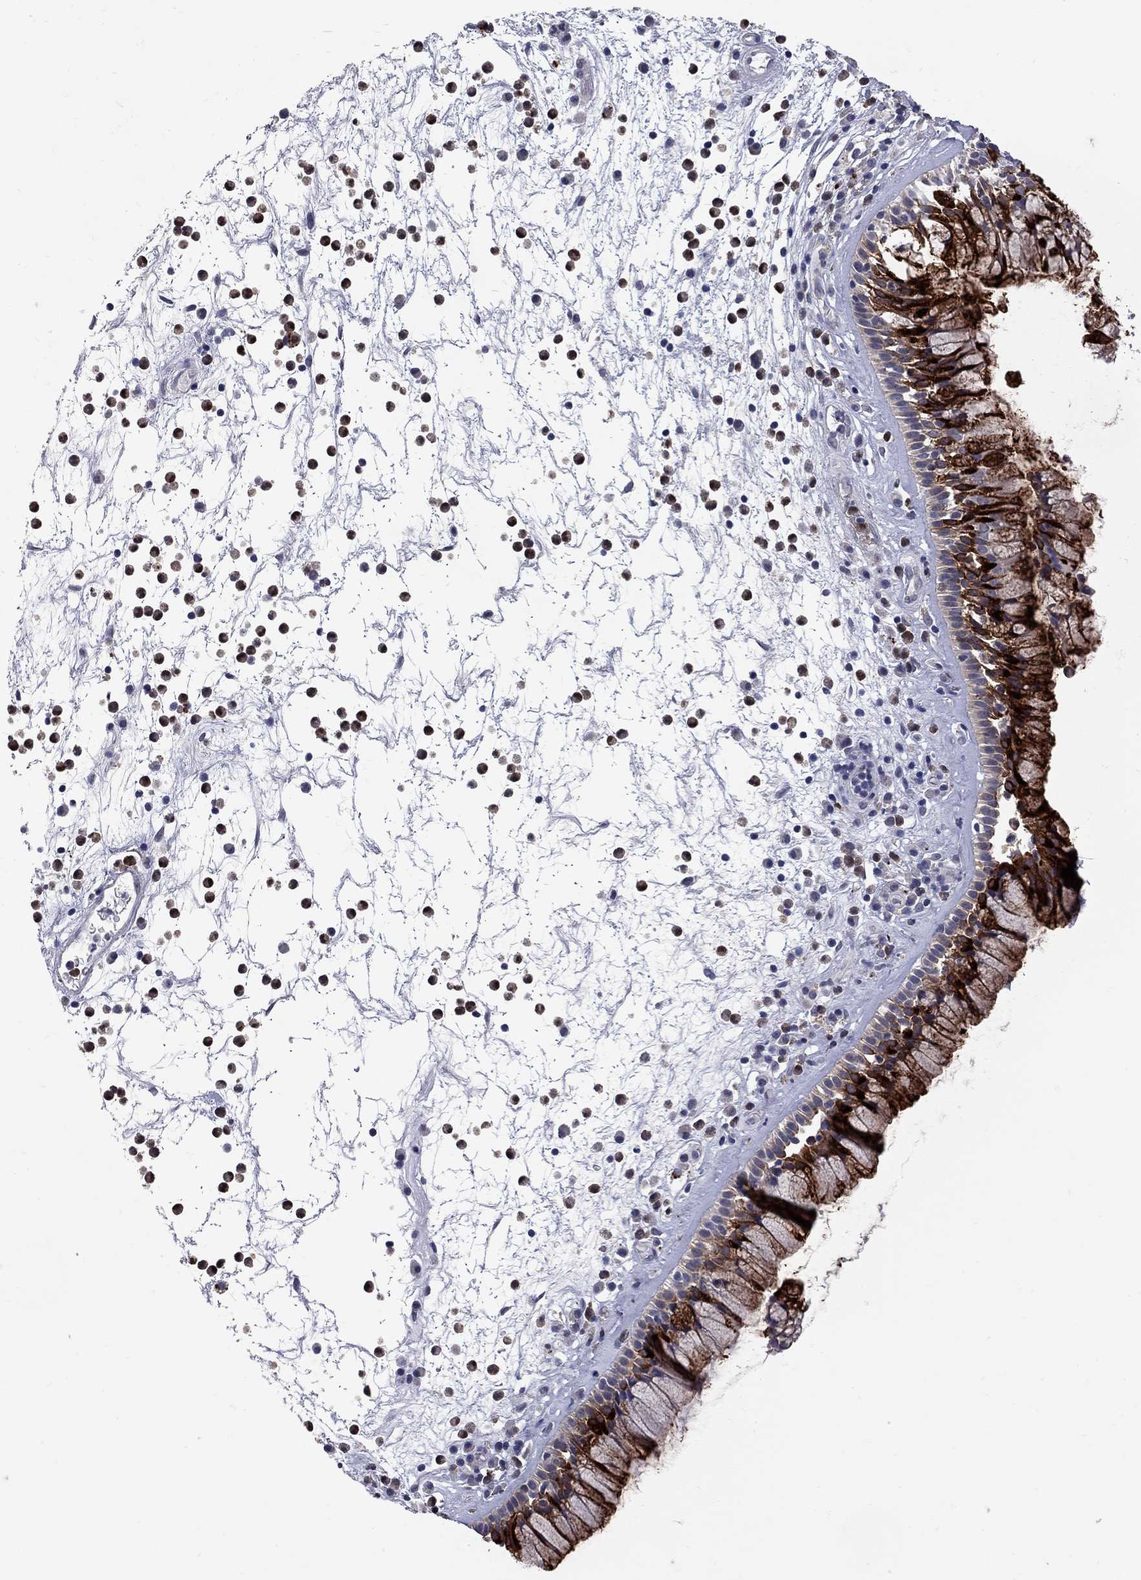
{"staining": {"intensity": "strong", "quantity": "25%-75%", "location": "cytoplasmic/membranous"}, "tissue": "nasopharynx", "cell_type": "Respiratory epithelial cells", "image_type": "normal", "snomed": [{"axis": "morphology", "description": "Normal tissue, NOS"}, {"axis": "topography", "description": "Nasopharynx"}], "caption": "Immunohistochemistry (IHC) histopathology image of normal human nasopharynx stained for a protein (brown), which shows high levels of strong cytoplasmic/membranous positivity in approximately 25%-75% of respiratory epithelial cells.", "gene": "NOS2", "patient": {"sex": "male", "age": 77}}